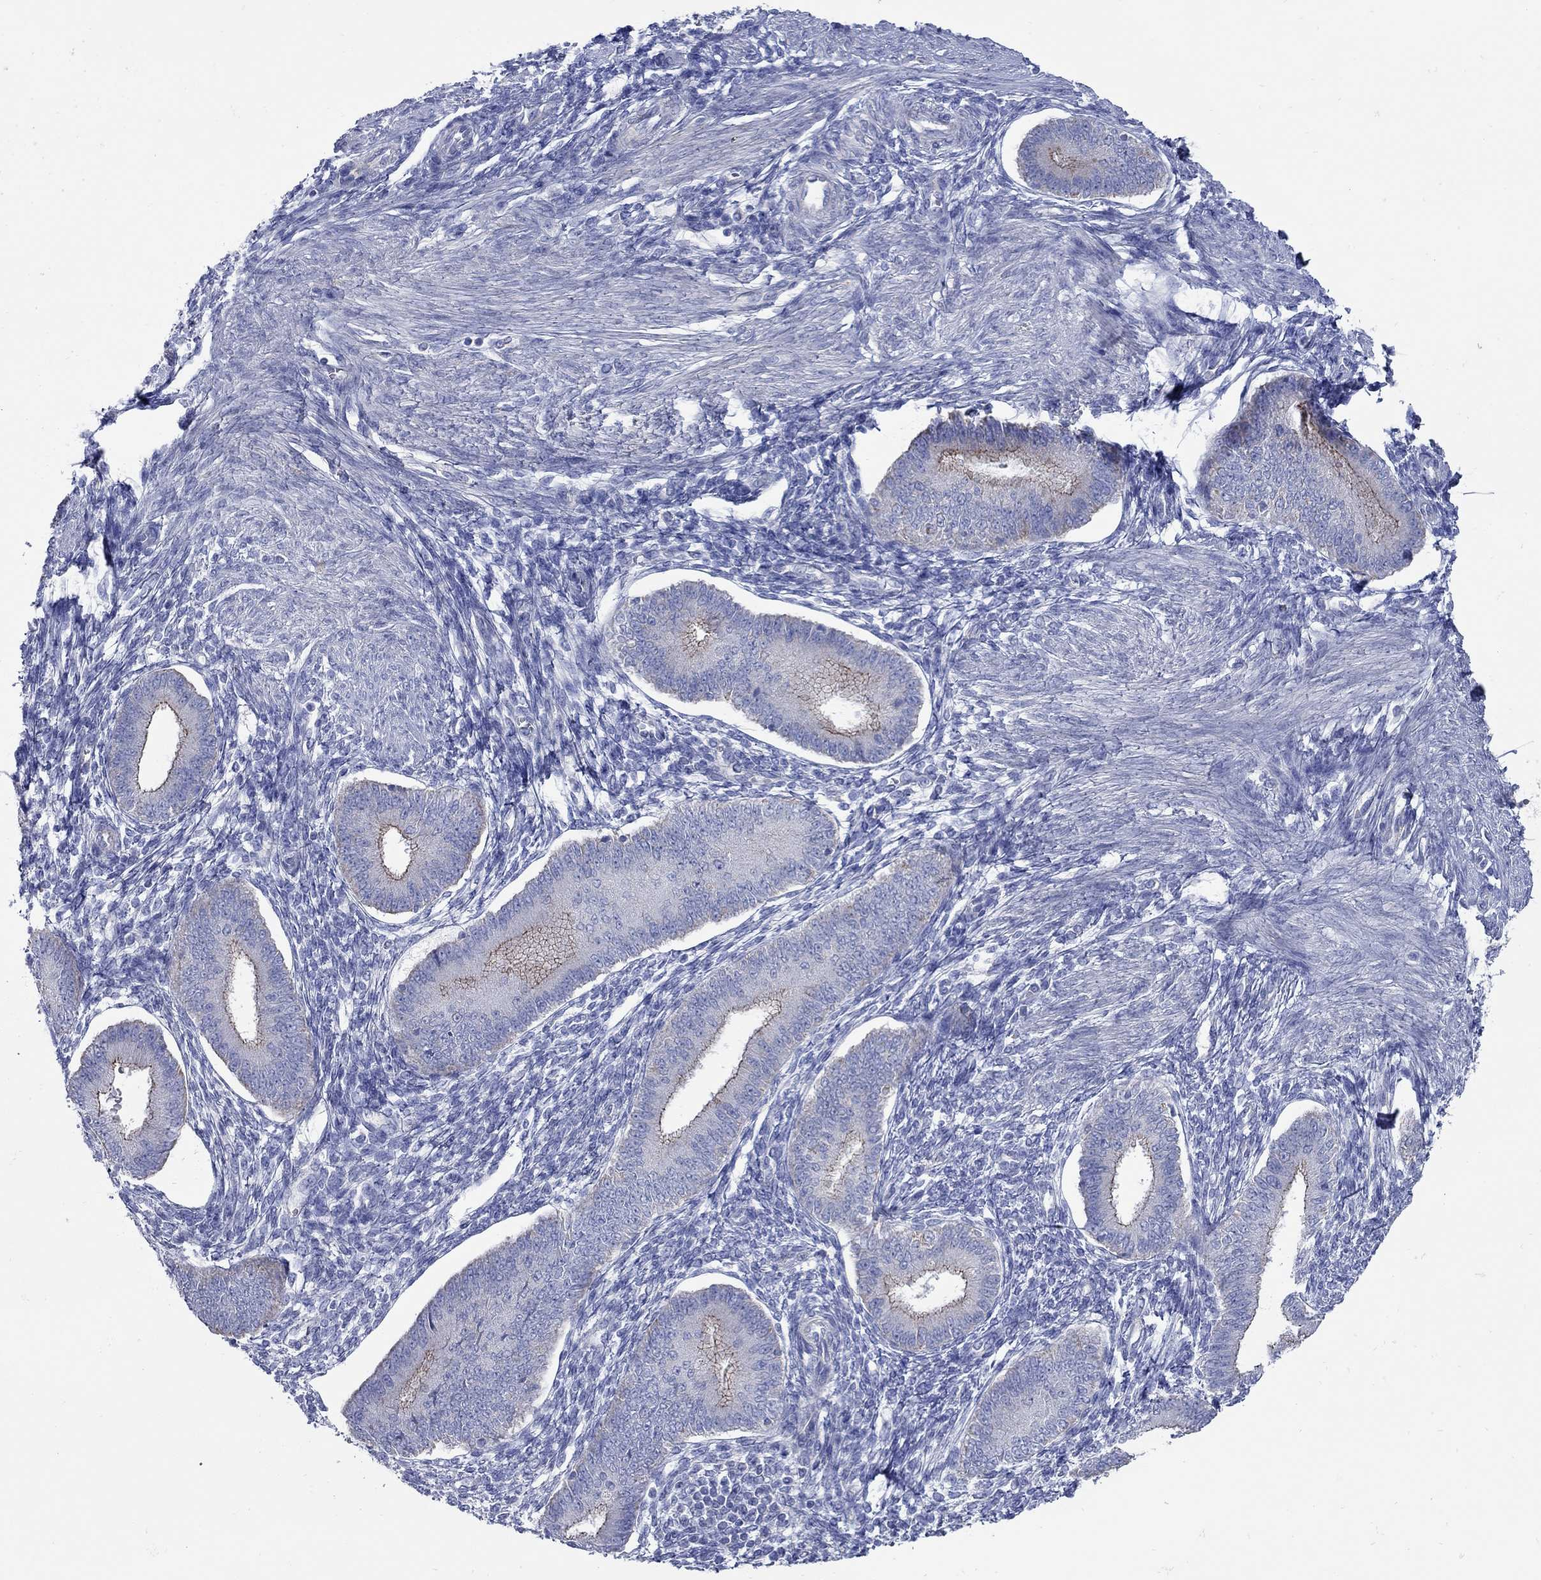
{"staining": {"intensity": "negative", "quantity": "none", "location": "none"}, "tissue": "endometrium", "cell_type": "Cells in endometrial stroma", "image_type": "normal", "snomed": [{"axis": "morphology", "description": "Normal tissue, NOS"}, {"axis": "topography", "description": "Endometrium"}], "caption": "This micrograph is of benign endometrium stained with IHC to label a protein in brown with the nuclei are counter-stained blue. There is no expression in cells in endometrial stroma.", "gene": "PDZD3", "patient": {"sex": "female", "age": 39}}